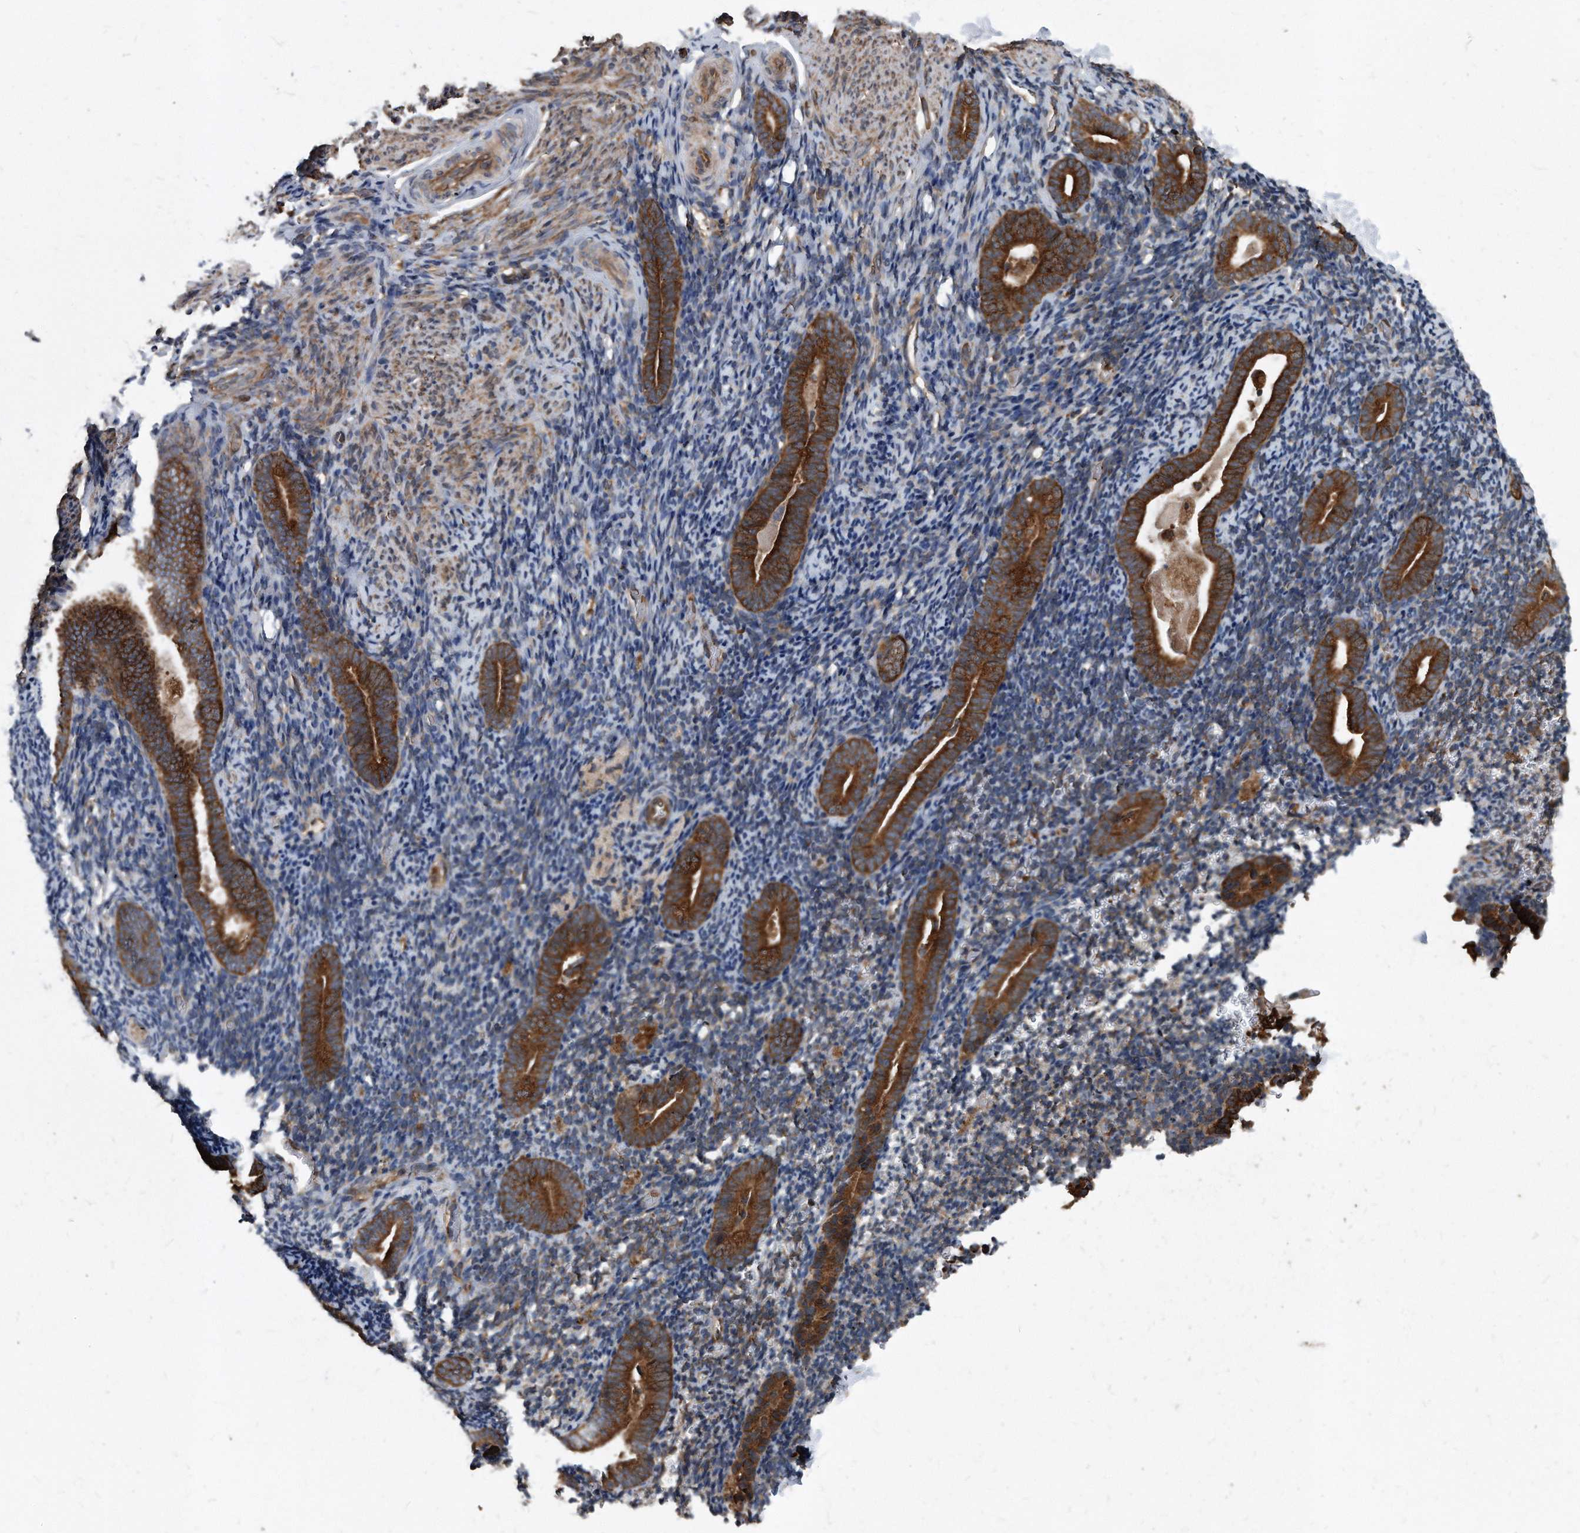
{"staining": {"intensity": "moderate", "quantity": "25%-75%", "location": "cytoplasmic/membranous"}, "tissue": "endometrium", "cell_type": "Cells in endometrial stroma", "image_type": "normal", "snomed": [{"axis": "morphology", "description": "Normal tissue, NOS"}, {"axis": "topography", "description": "Endometrium"}], "caption": "Immunohistochemical staining of unremarkable human endometrium demonstrates 25%-75% levels of moderate cytoplasmic/membranous protein staining in approximately 25%-75% of cells in endometrial stroma. The staining was performed using DAB (3,3'-diaminobenzidine), with brown indicating positive protein expression. Nuclei are stained blue with hematoxylin.", "gene": "FAM136A", "patient": {"sex": "female", "age": 51}}